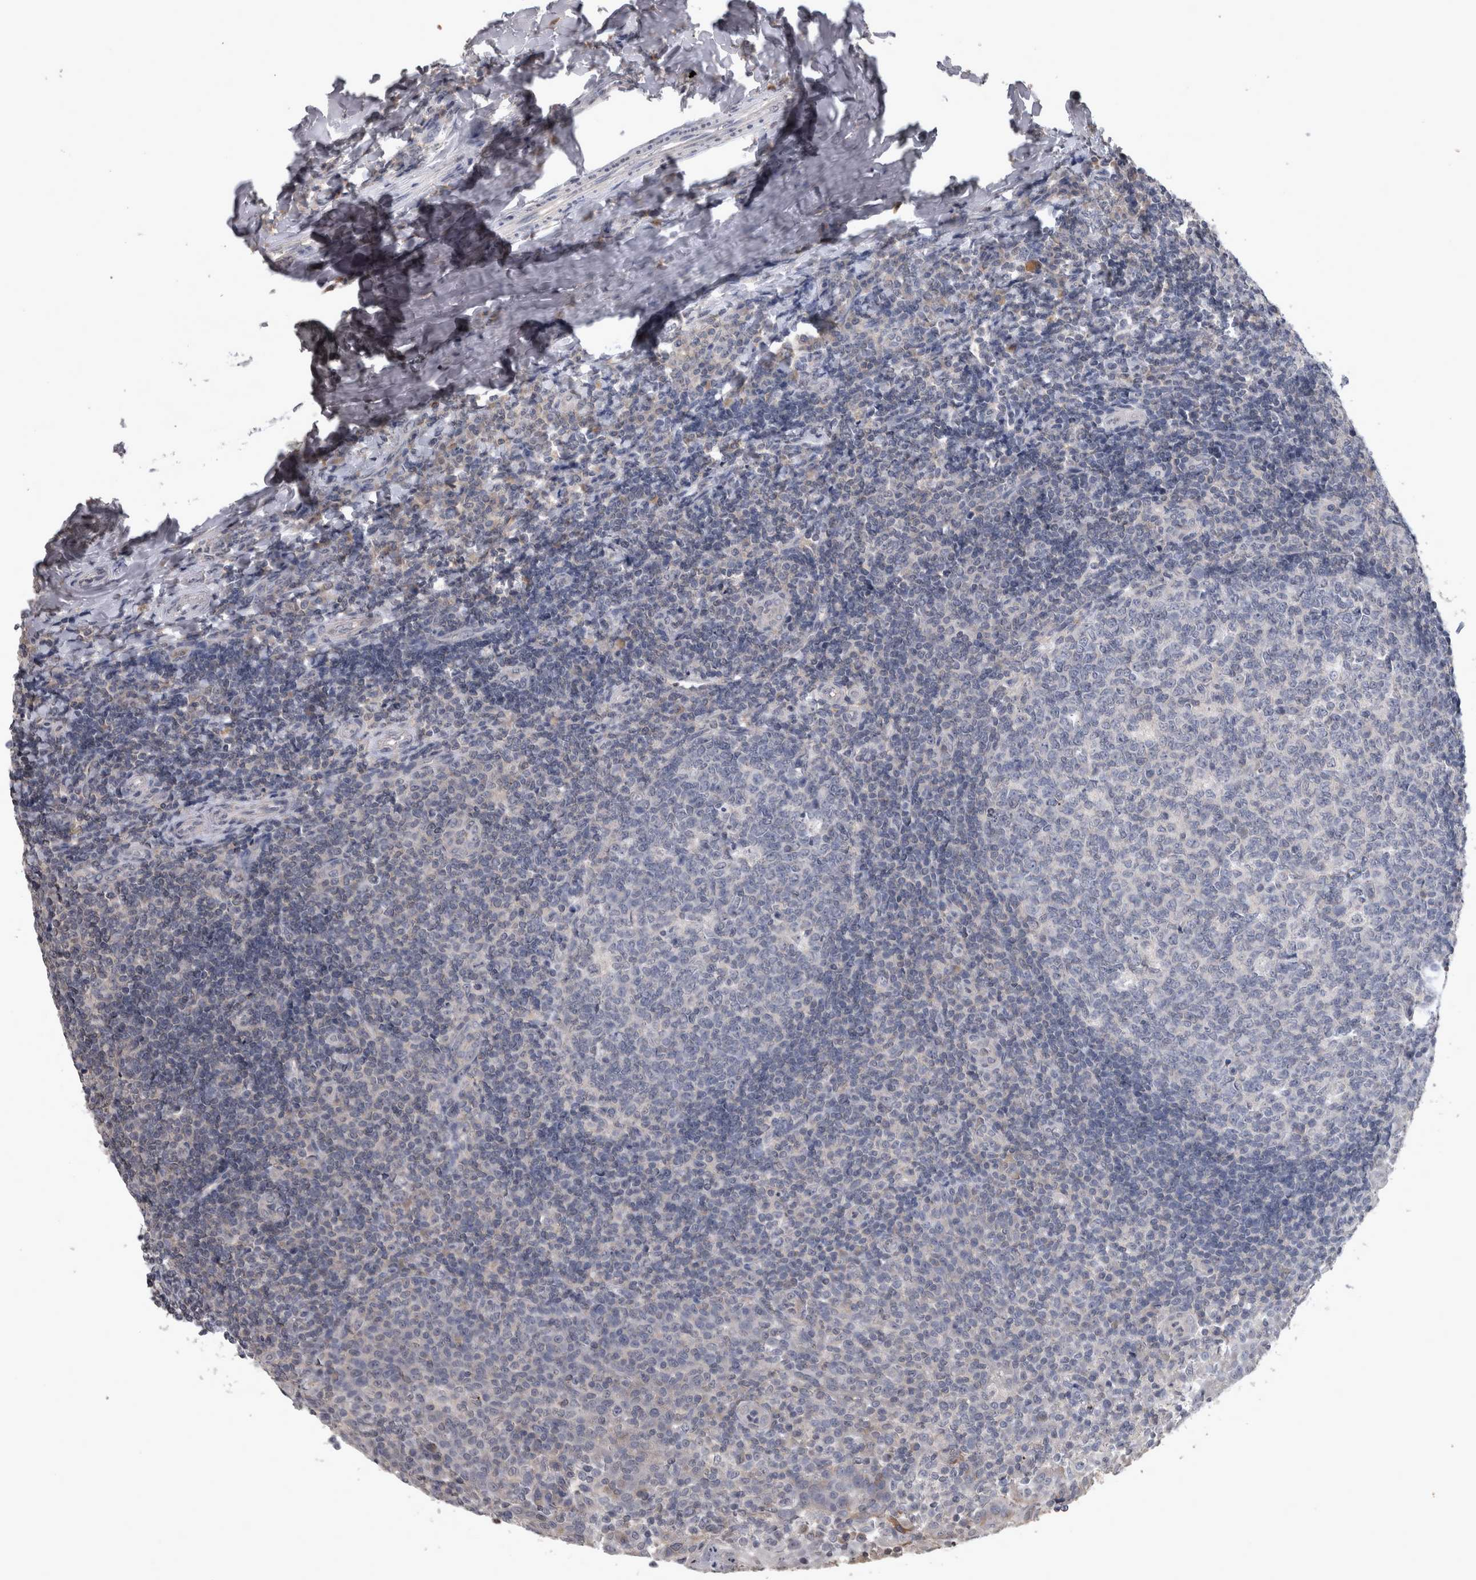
{"staining": {"intensity": "negative", "quantity": "none", "location": "none"}, "tissue": "tonsil", "cell_type": "Germinal center cells", "image_type": "normal", "snomed": [{"axis": "morphology", "description": "Normal tissue, NOS"}, {"axis": "topography", "description": "Tonsil"}], "caption": "IHC micrograph of normal tonsil: tonsil stained with DAB demonstrates no significant protein expression in germinal center cells.", "gene": "WNT7A", "patient": {"sex": "female", "age": 19}}